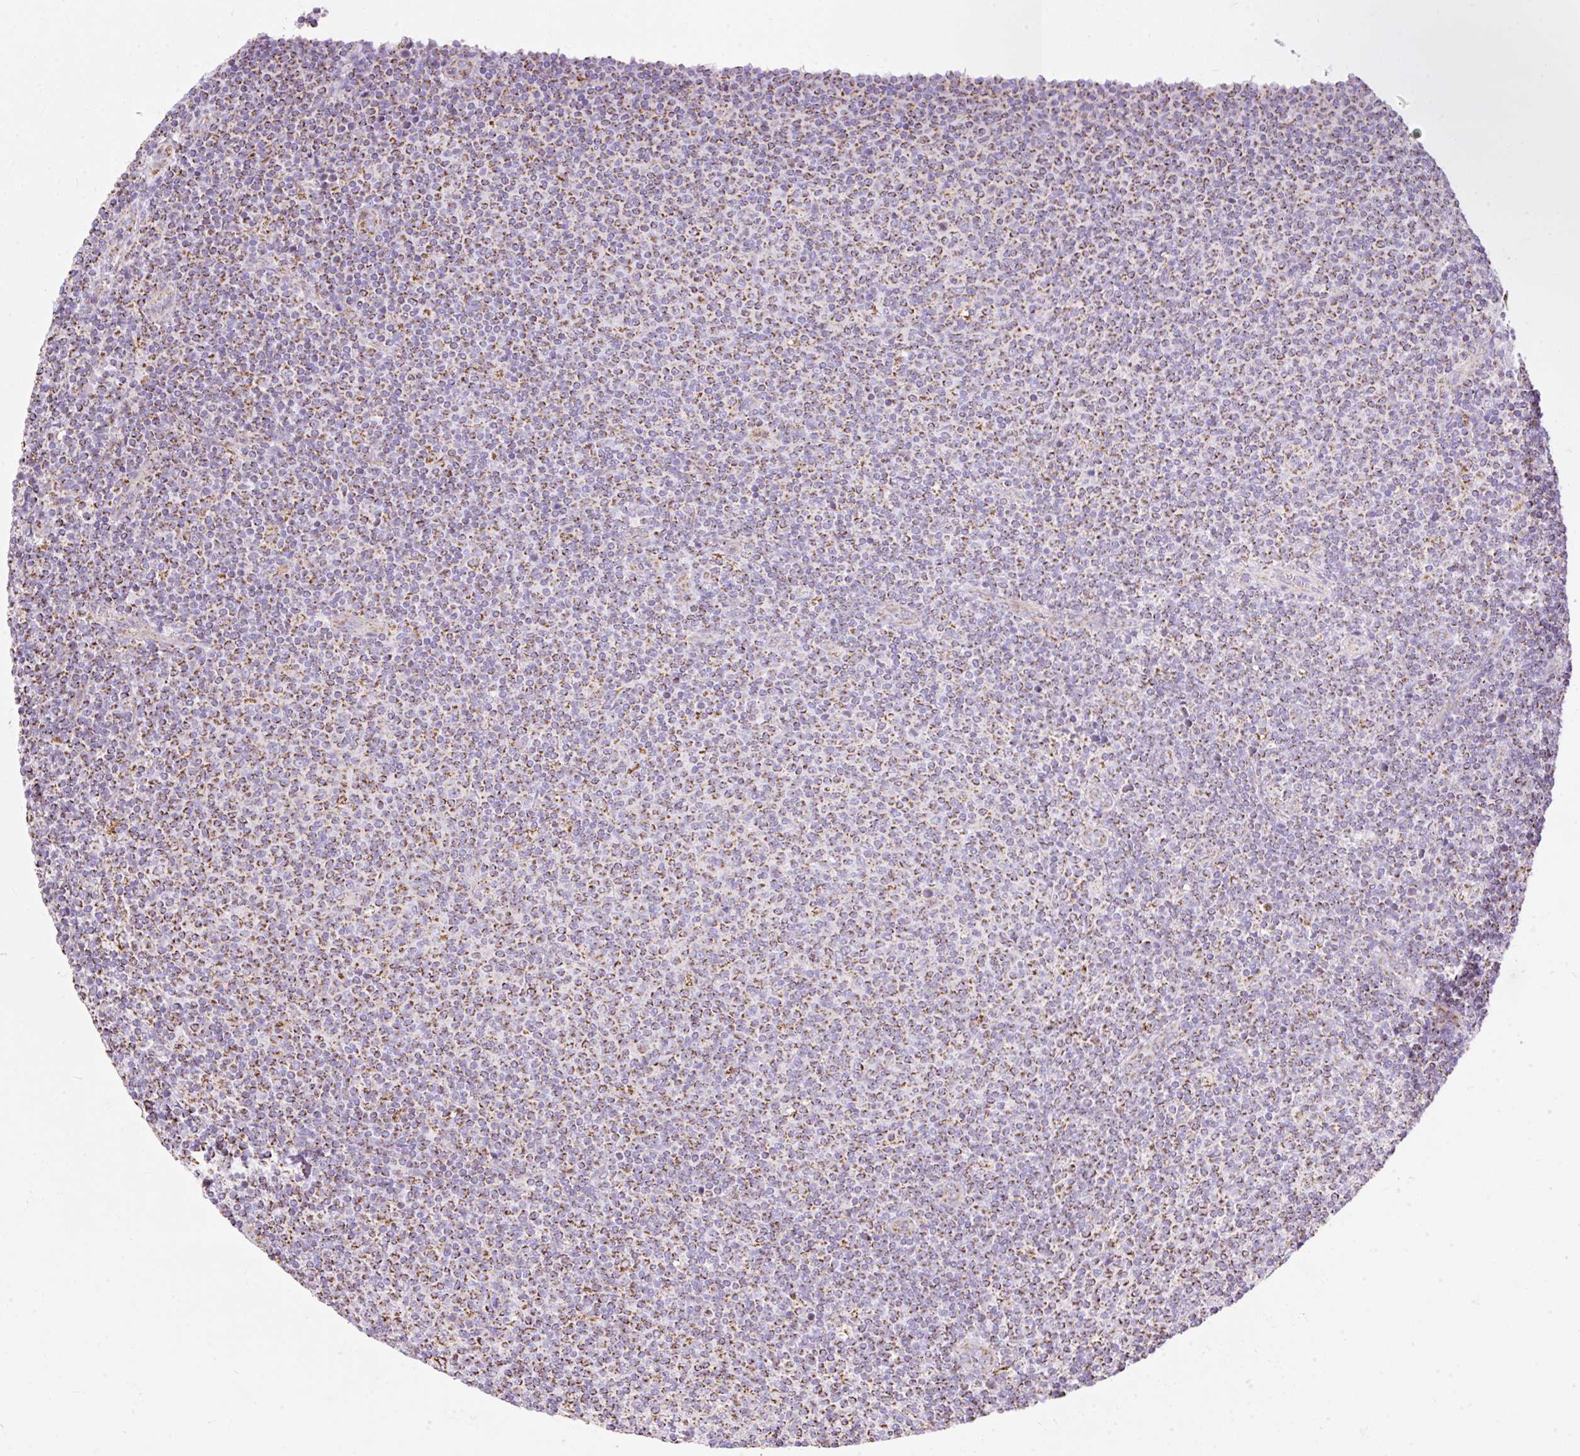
{"staining": {"intensity": "moderate", "quantity": ">75%", "location": "cytoplasmic/membranous"}, "tissue": "lymphoma", "cell_type": "Tumor cells", "image_type": "cancer", "snomed": [{"axis": "morphology", "description": "Malignant lymphoma, non-Hodgkin's type, Low grade"}, {"axis": "topography", "description": "Lymph node"}], "caption": "Malignant lymphoma, non-Hodgkin's type (low-grade) tissue reveals moderate cytoplasmic/membranous positivity in about >75% of tumor cells, visualized by immunohistochemistry. Immunohistochemistry stains the protein in brown and the nuclei are stained blue.", "gene": "DAAM2", "patient": {"sex": "male", "age": 66}}